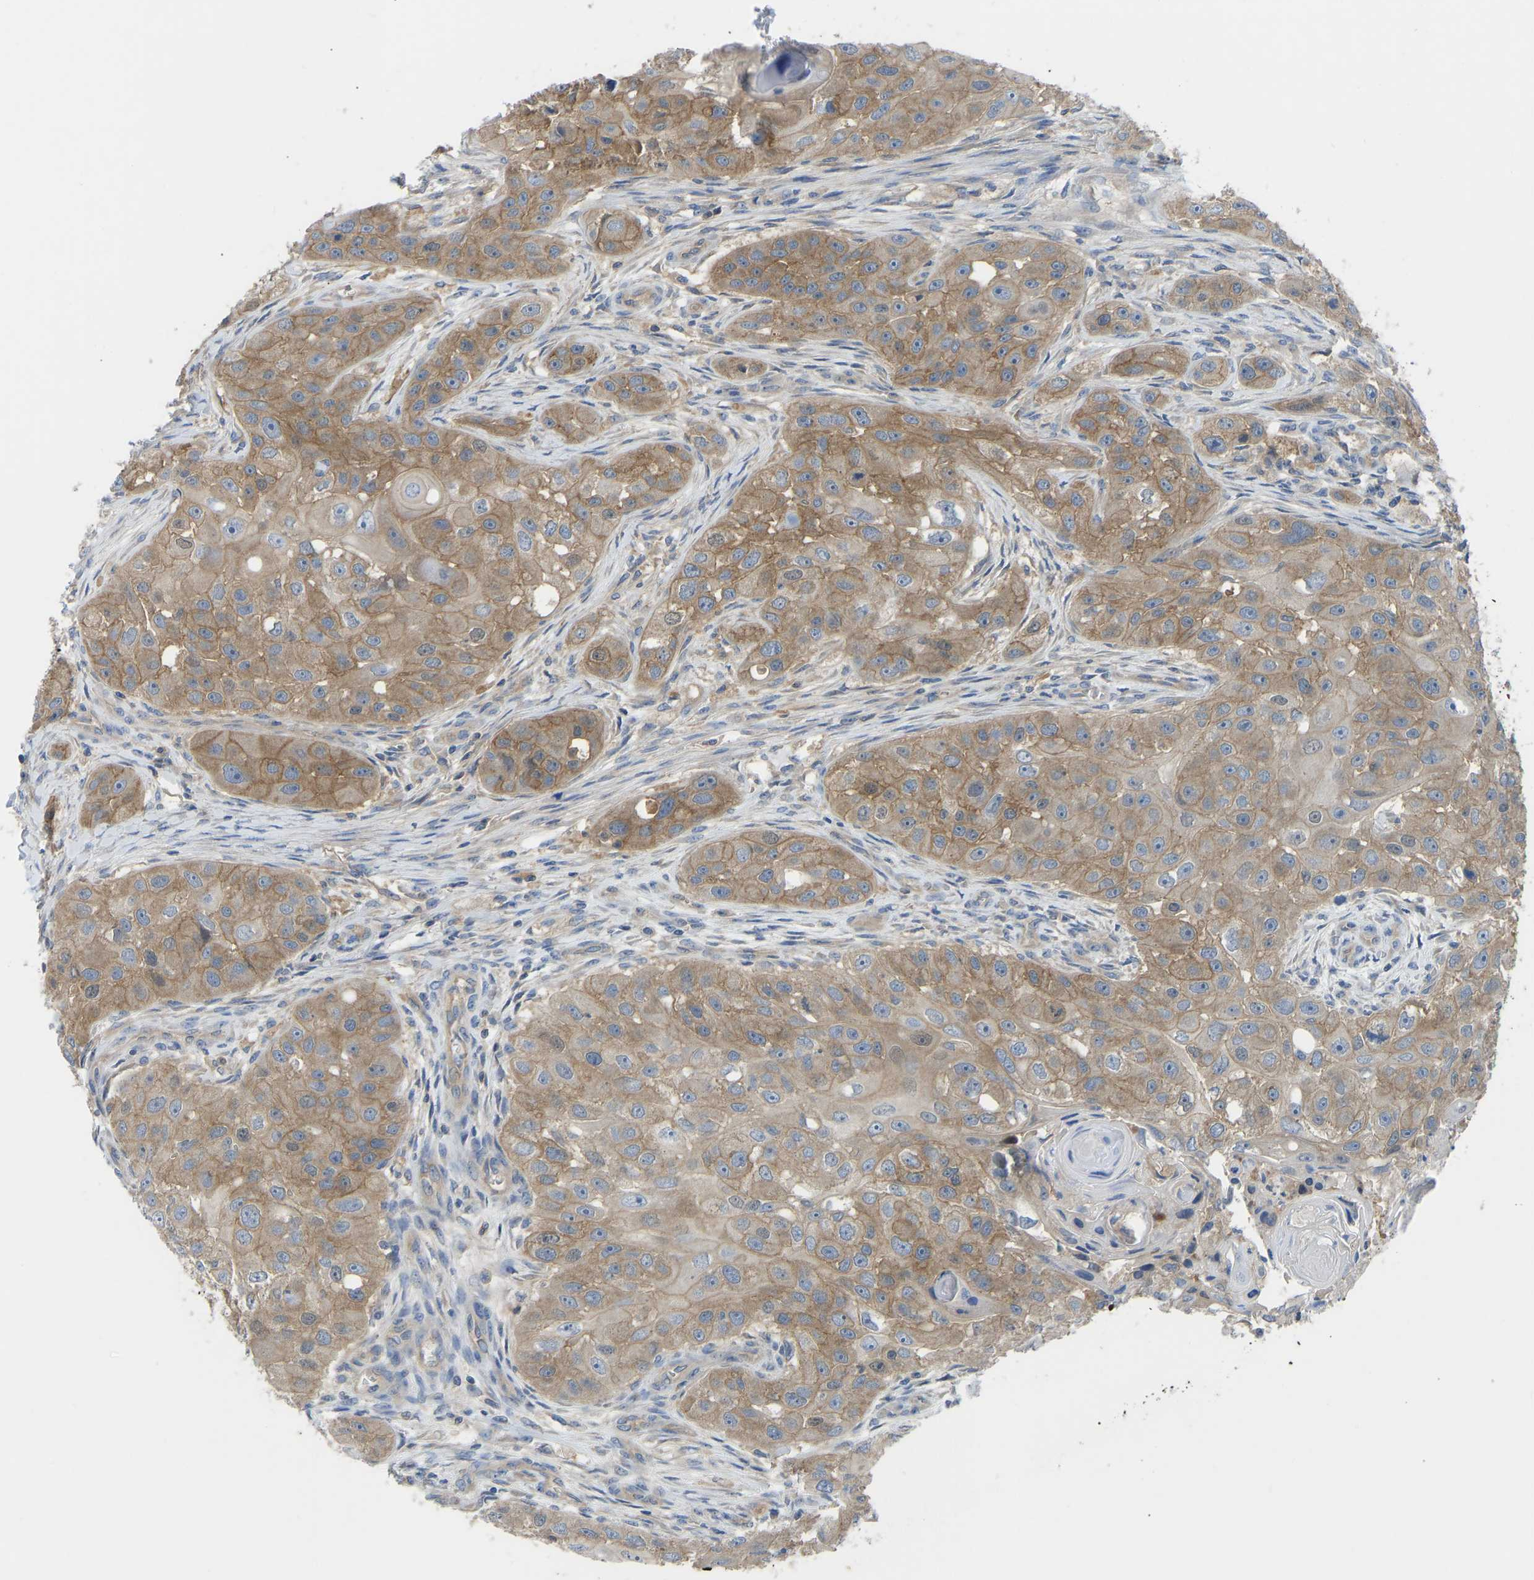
{"staining": {"intensity": "moderate", "quantity": ">75%", "location": "cytoplasmic/membranous"}, "tissue": "head and neck cancer", "cell_type": "Tumor cells", "image_type": "cancer", "snomed": [{"axis": "morphology", "description": "Normal tissue, NOS"}, {"axis": "morphology", "description": "Squamous cell carcinoma, NOS"}, {"axis": "topography", "description": "Skeletal muscle"}, {"axis": "topography", "description": "Head-Neck"}], "caption": "Human head and neck cancer (squamous cell carcinoma) stained with a brown dye displays moderate cytoplasmic/membranous positive staining in approximately >75% of tumor cells.", "gene": "PPP3CA", "patient": {"sex": "male", "age": 51}}